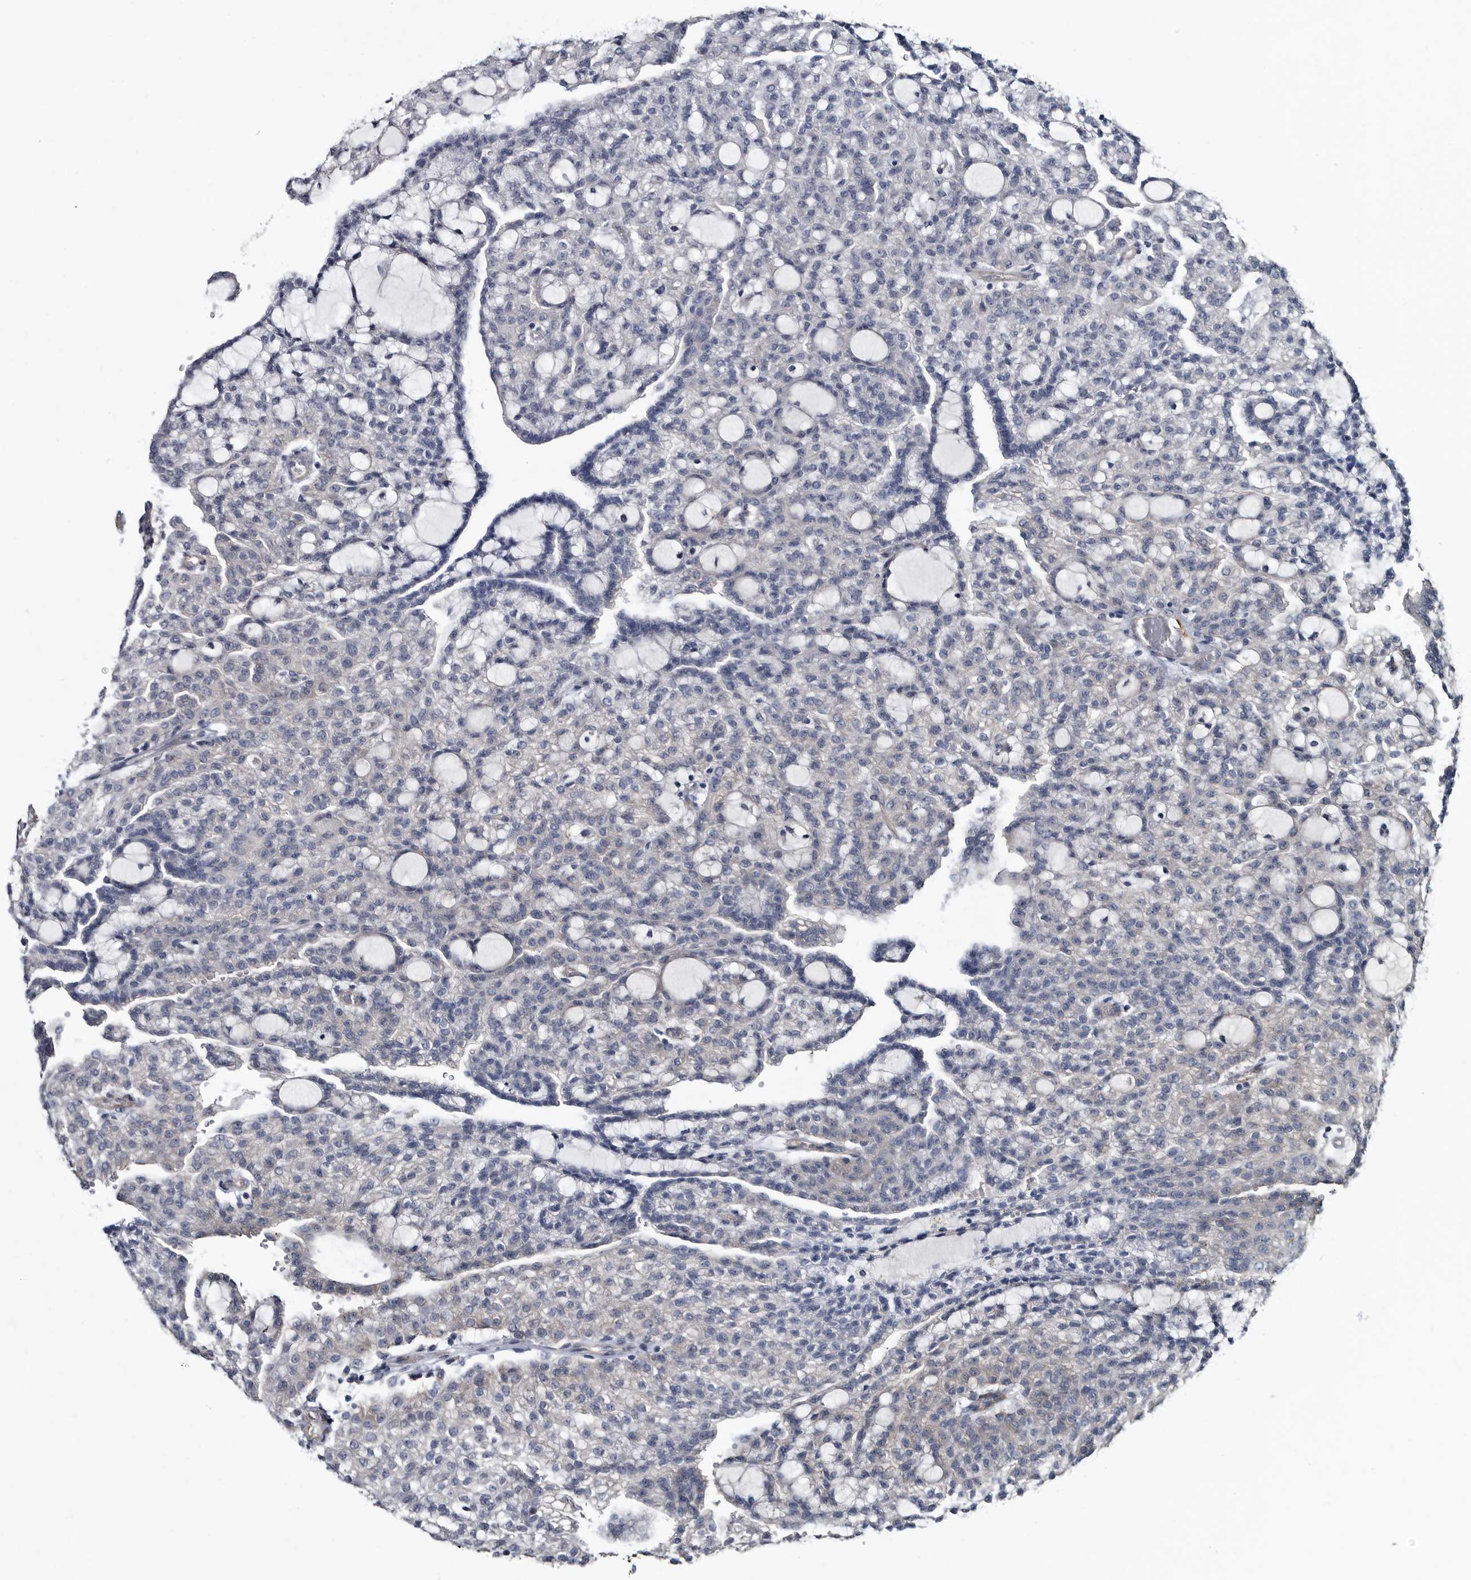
{"staining": {"intensity": "negative", "quantity": "none", "location": "none"}, "tissue": "renal cancer", "cell_type": "Tumor cells", "image_type": "cancer", "snomed": [{"axis": "morphology", "description": "Adenocarcinoma, NOS"}, {"axis": "topography", "description": "Kidney"}], "caption": "Tumor cells are negative for brown protein staining in renal cancer. (Brightfield microscopy of DAB IHC at high magnification).", "gene": "IARS1", "patient": {"sex": "male", "age": 63}}